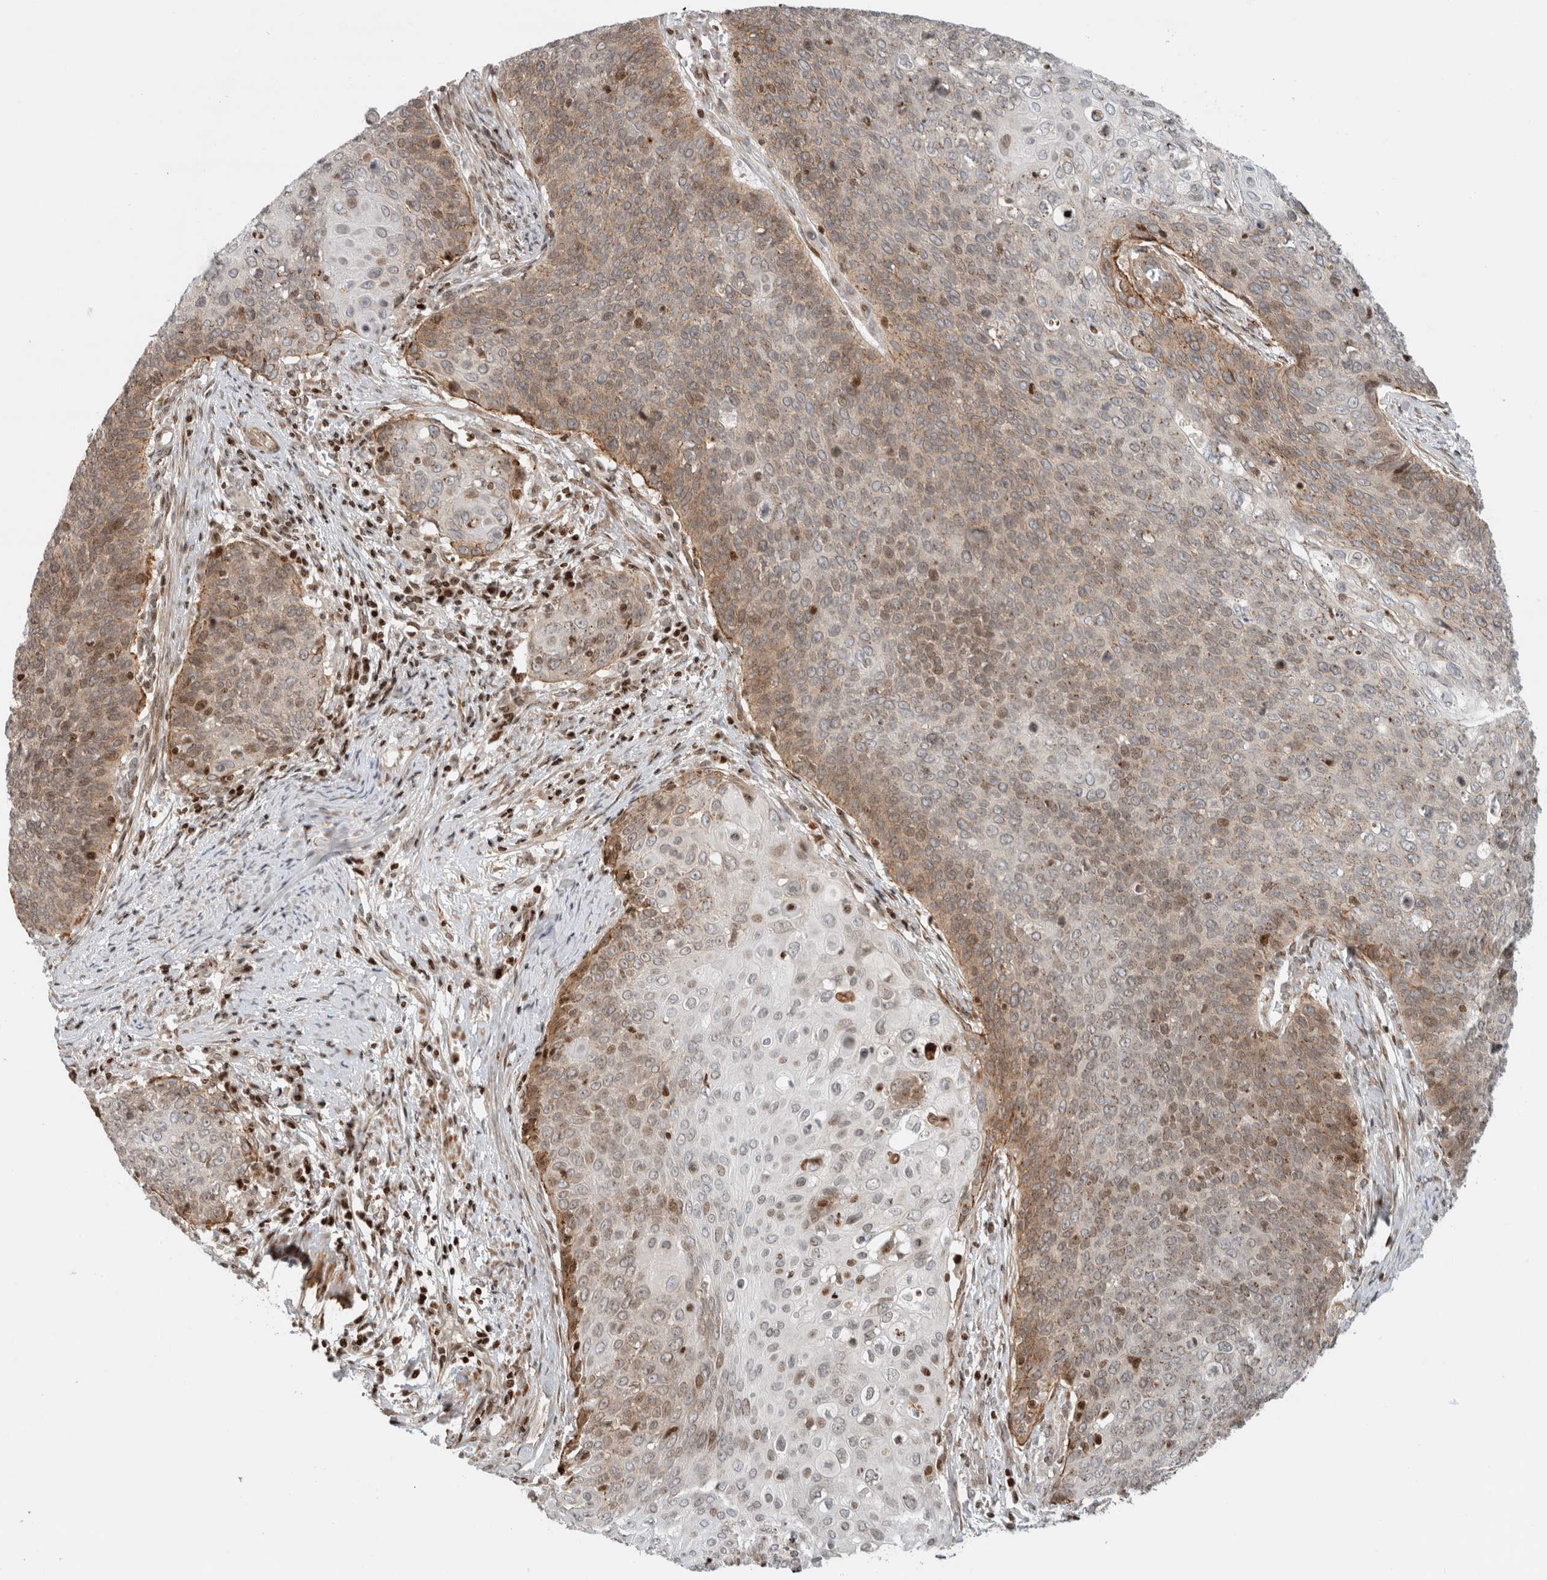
{"staining": {"intensity": "weak", "quantity": "25%-75%", "location": "cytoplasmic/membranous"}, "tissue": "cervical cancer", "cell_type": "Tumor cells", "image_type": "cancer", "snomed": [{"axis": "morphology", "description": "Squamous cell carcinoma, NOS"}, {"axis": "topography", "description": "Cervix"}], "caption": "Immunohistochemical staining of human cervical squamous cell carcinoma demonstrates weak cytoplasmic/membranous protein staining in approximately 25%-75% of tumor cells. (DAB (3,3'-diaminobenzidine) = brown stain, brightfield microscopy at high magnification).", "gene": "GINS4", "patient": {"sex": "female", "age": 39}}